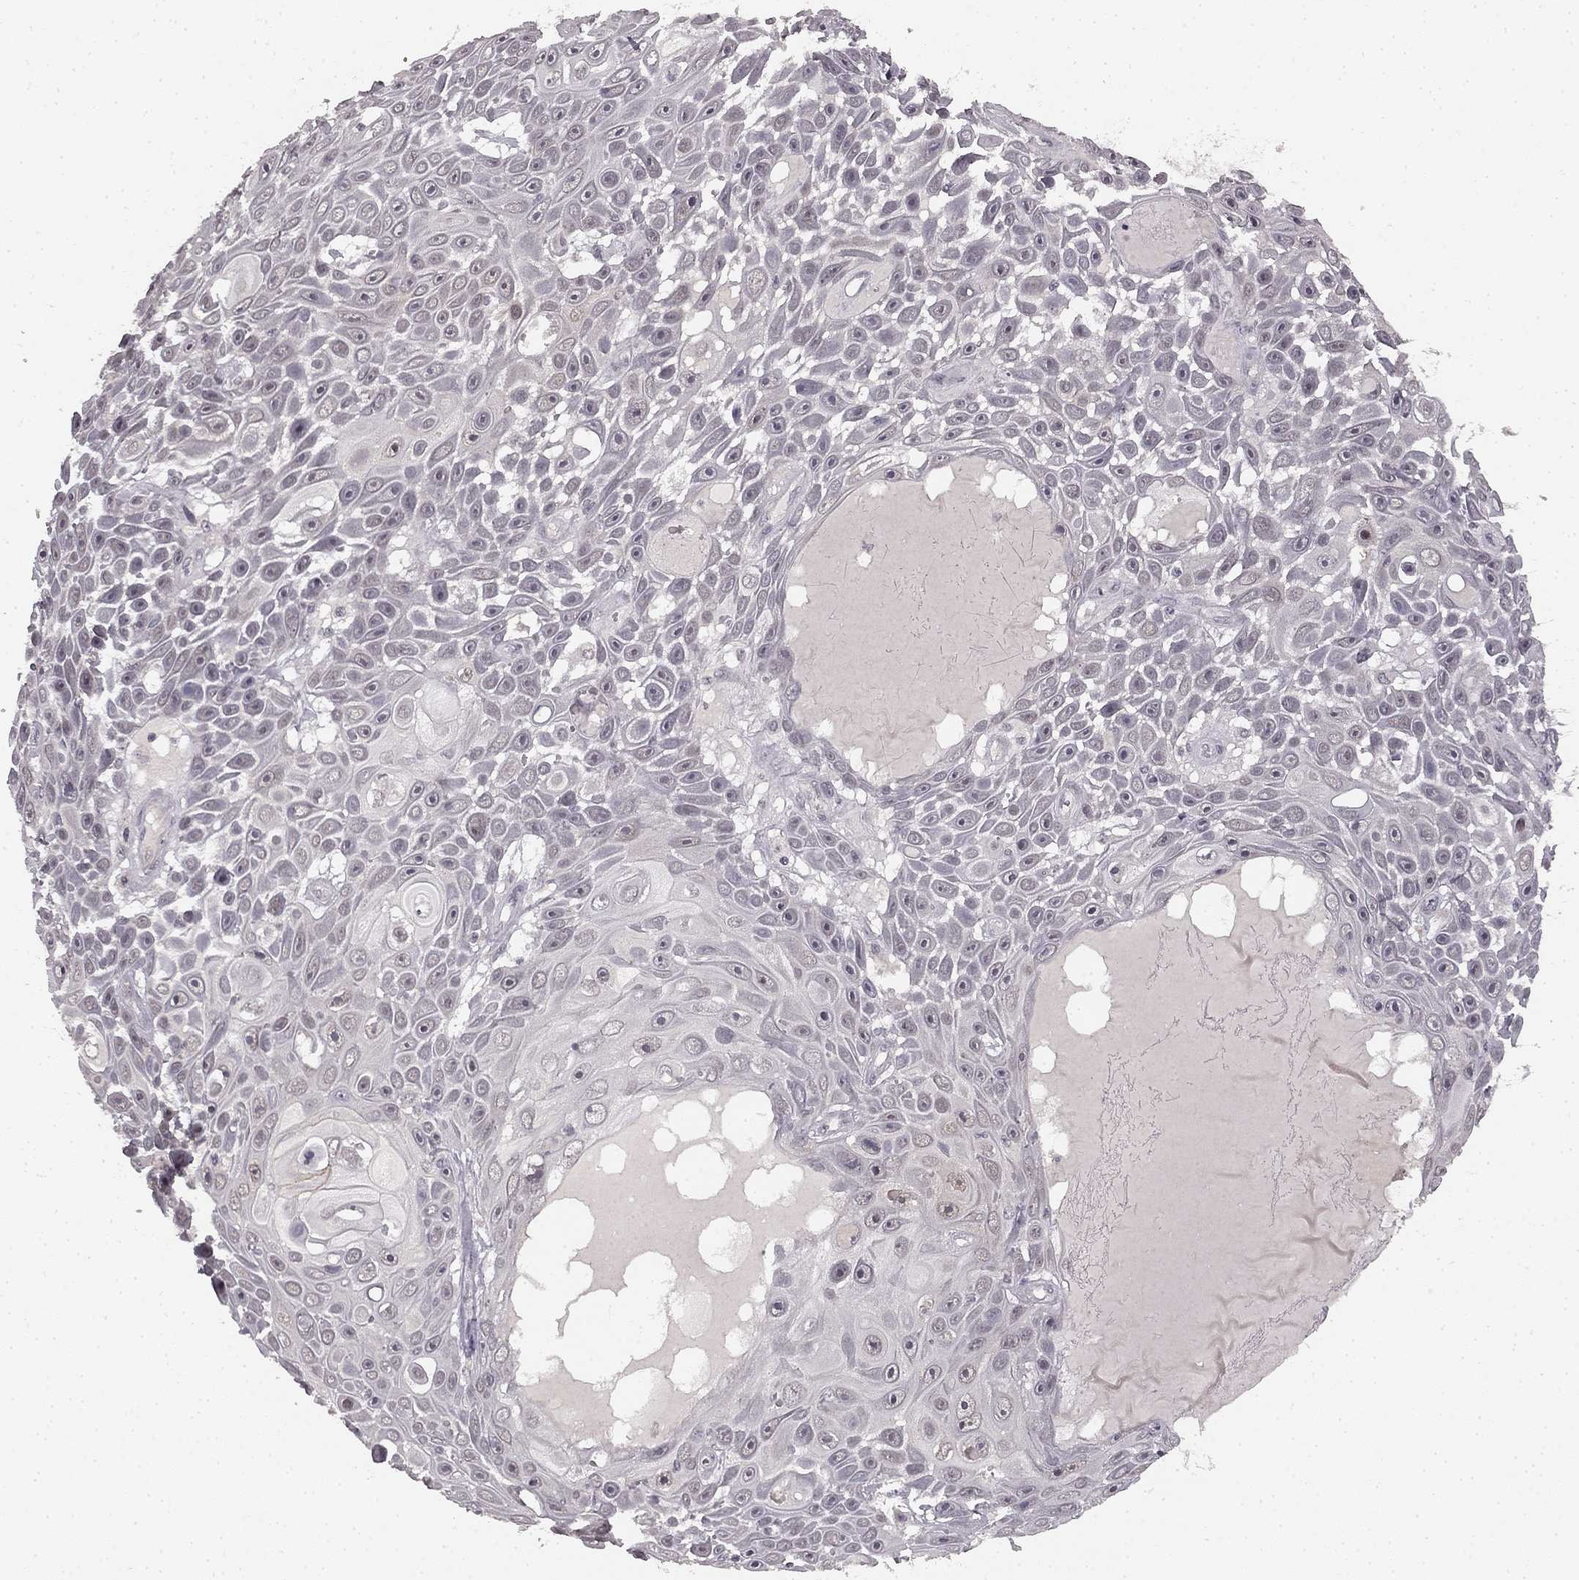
{"staining": {"intensity": "negative", "quantity": "none", "location": "none"}, "tissue": "skin cancer", "cell_type": "Tumor cells", "image_type": "cancer", "snomed": [{"axis": "morphology", "description": "Squamous cell carcinoma, NOS"}, {"axis": "topography", "description": "Skin"}], "caption": "Histopathology image shows no significant protein positivity in tumor cells of squamous cell carcinoma (skin).", "gene": "HCN4", "patient": {"sex": "male", "age": 82}}